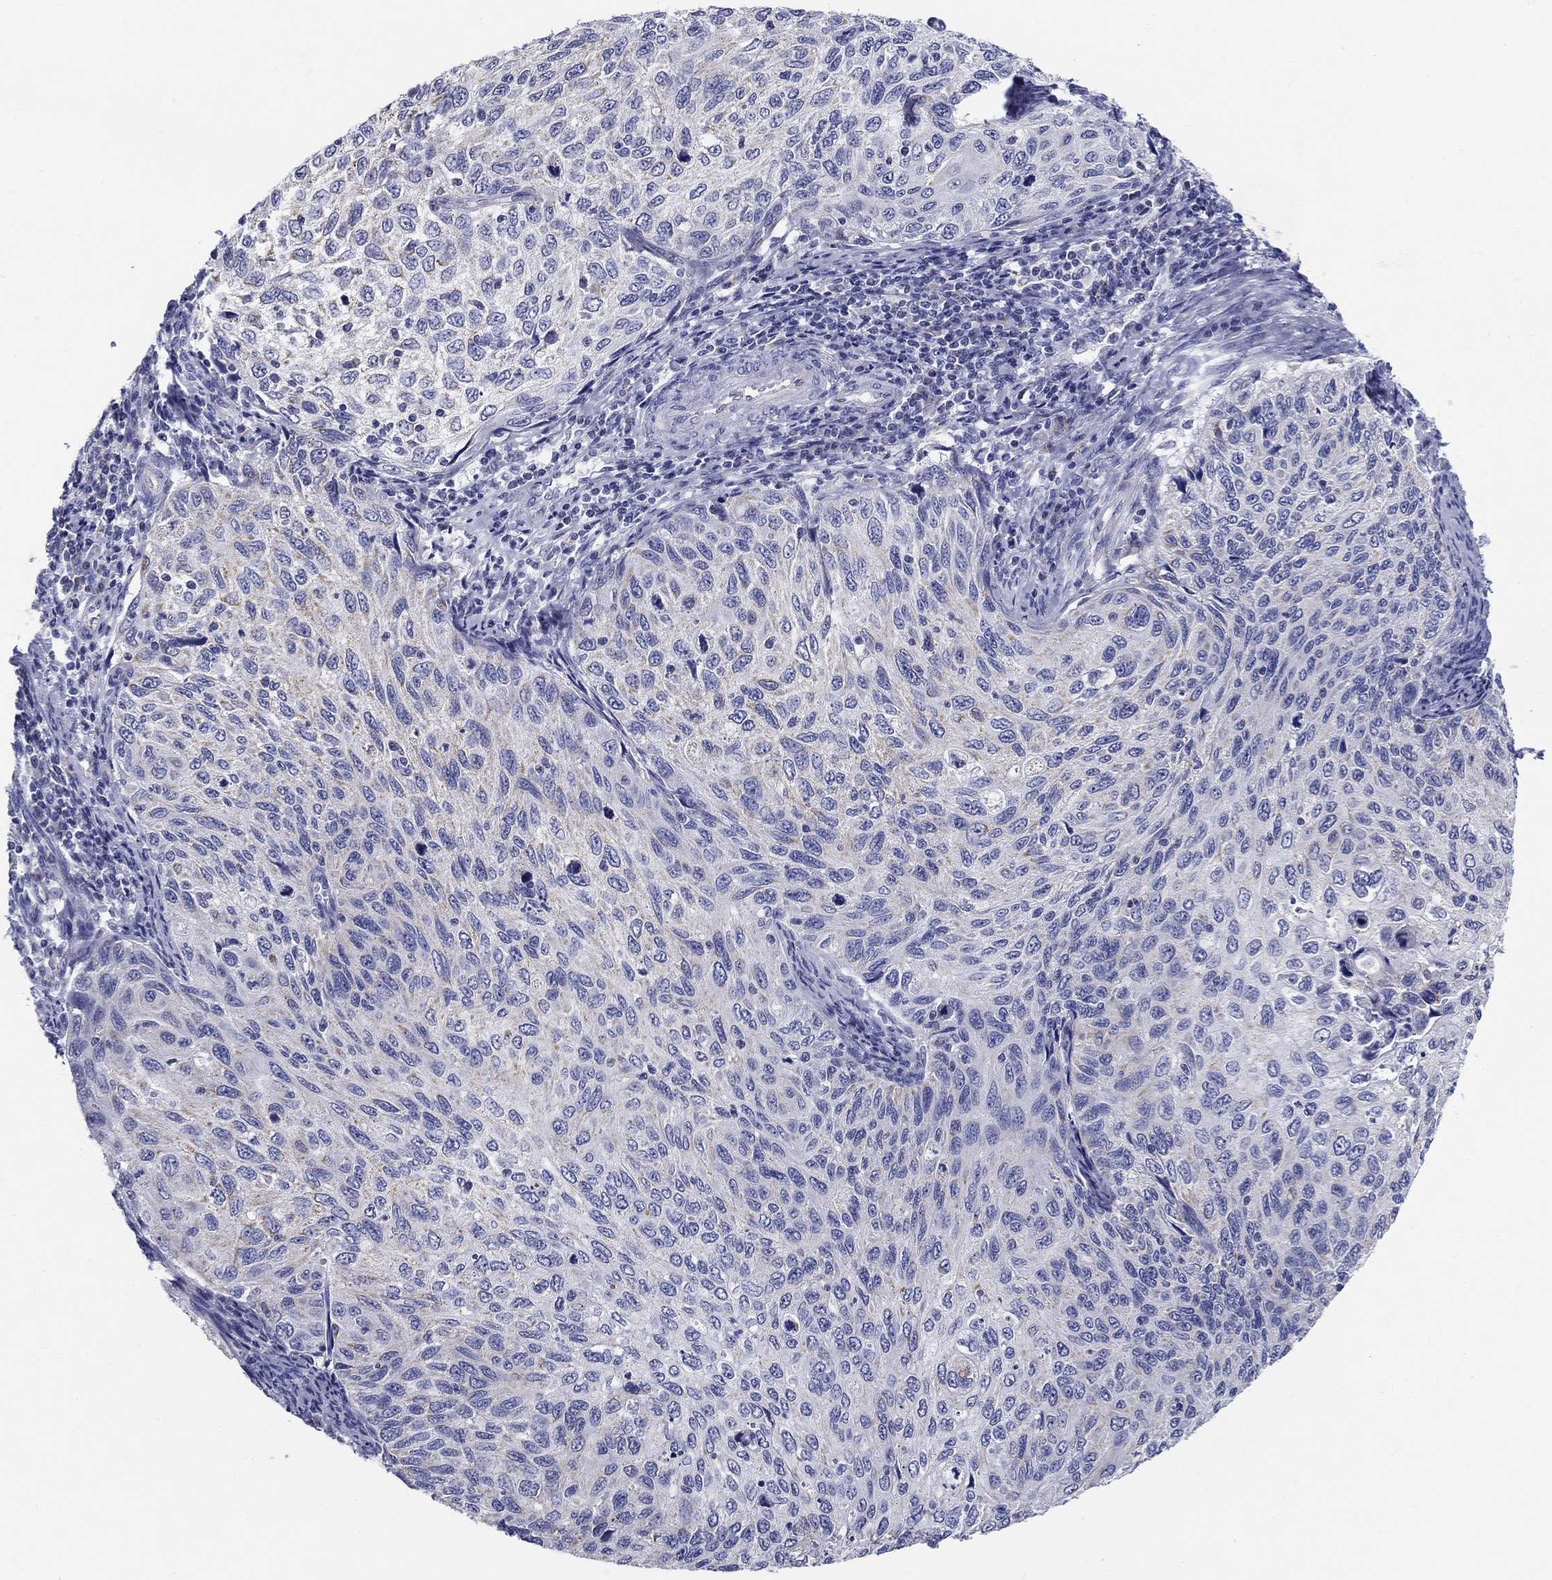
{"staining": {"intensity": "negative", "quantity": "none", "location": "none"}, "tissue": "cervical cancer", "cell_type": "Tumor cells", "image_type": "cancer", "snomed": [{"axis": "morphology", "description": "Squamous cell carcinoma, NOS"}, {"axis": "topography", "description": "Cervix"}], "caption": "This image is of squamous cell carcinoma (cervical) stained with IHC to label a protein in brown with the nuclei are counter-stained blue. There is no positivity in tumor cells.", "gene": "UPB1", "patient": {"sex": "female", "age": 70}}